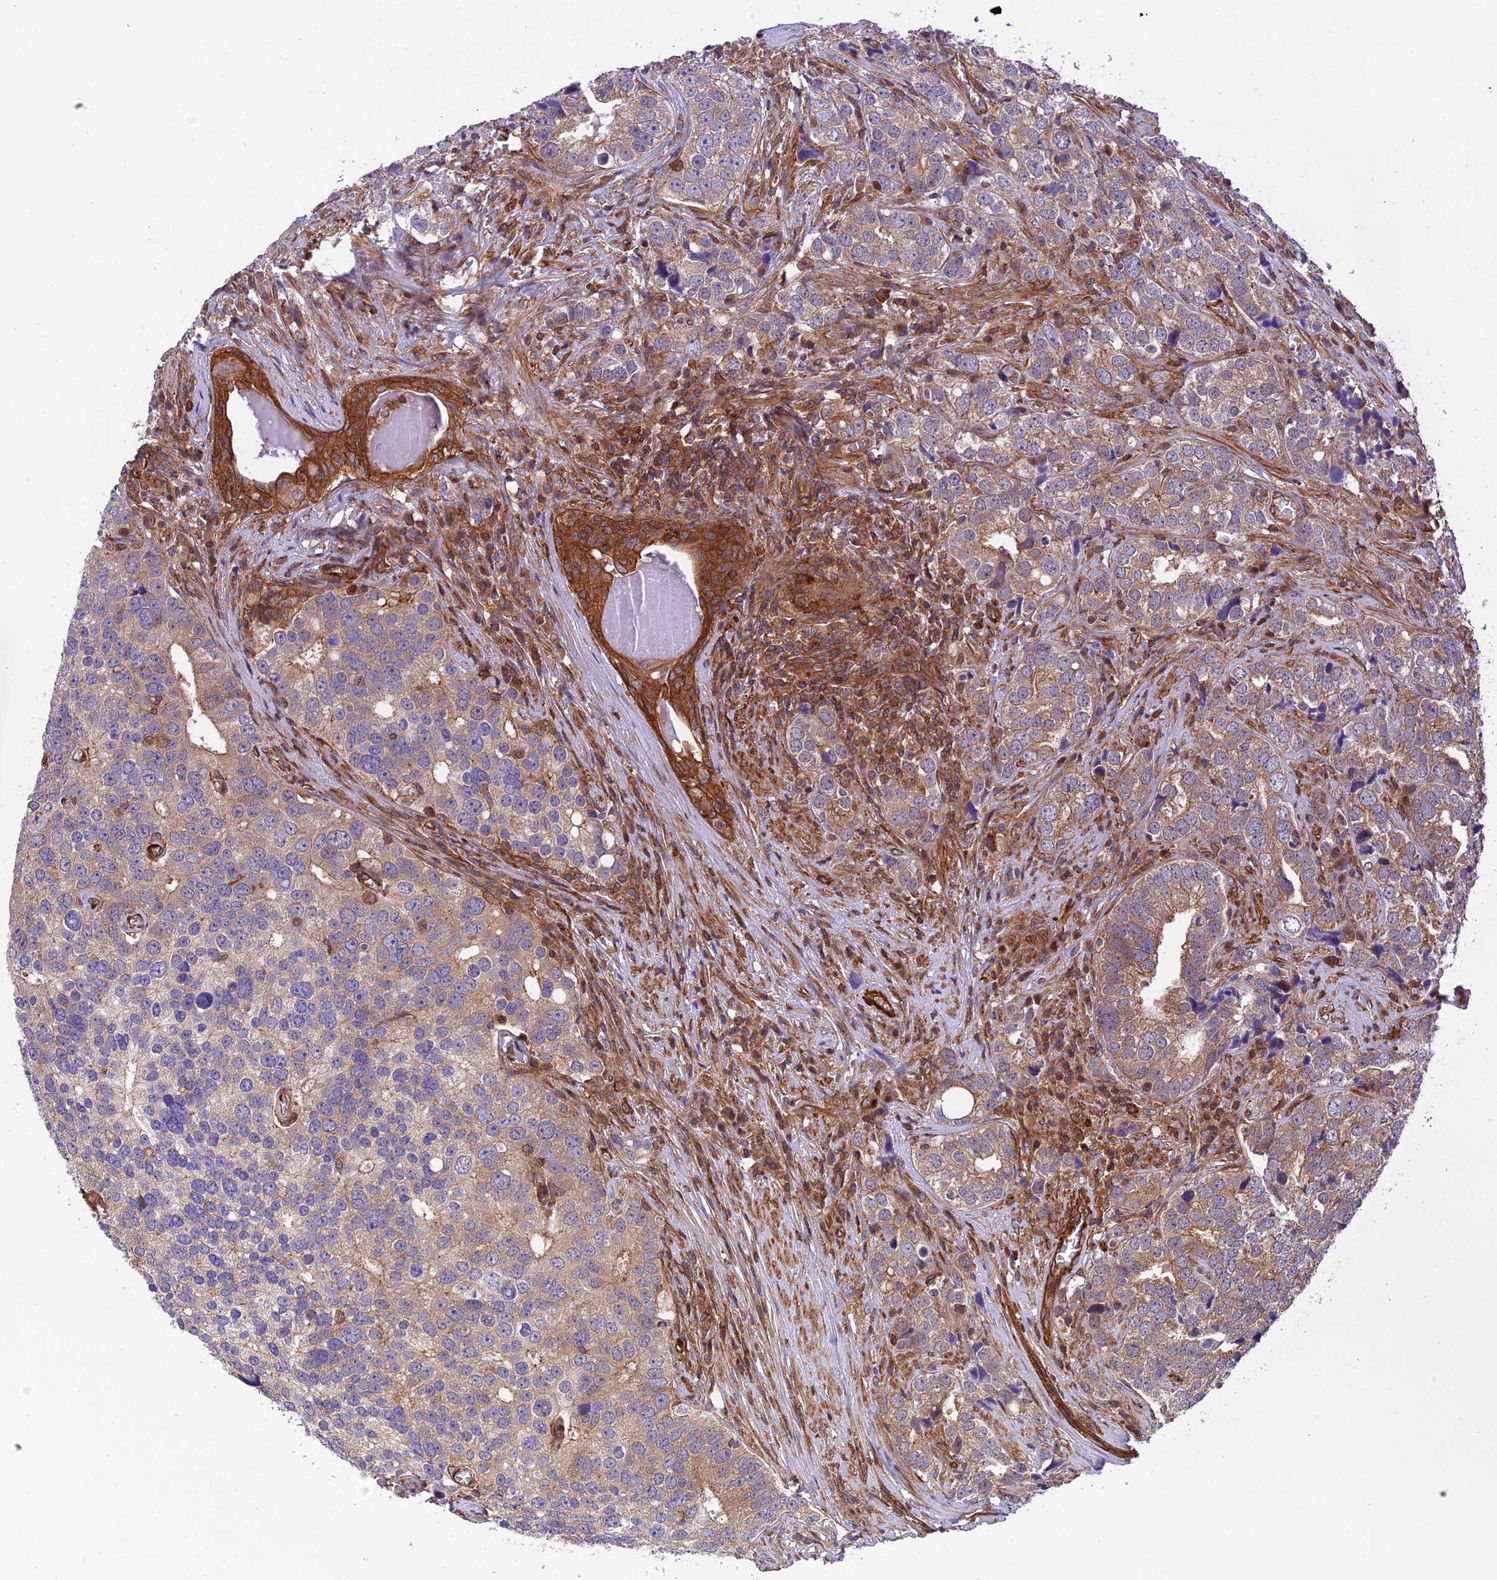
{"staining": {"intensity": "moderate", "quantity": "25%-75%", "location": "cytoplasmic/membranous"}, "tissue": "prostate cancer", "cell_type": "Tumor cells", "image_type": "cancer", "snomed": [{"axis": "morphology", "description": "Adenocarcinoma, High grade"}, {"axis": "topography", "description": "Prostate"}], "caption": "The histopathology image displays a brown stain indicating the presence of a protein in the cytoplasmic/membranous of tumor cells in prostate cancer (high-grade adenocarcinoma). The staining was performed using DAB (3,3'-diaminobenzidine) to visualize the protein expression in brown, while the nuclei were stained in blue with hematoxylin (Magnification: 20x).", "gene": "EVI5L", "patient": {"sex": "male", "age": 71}}